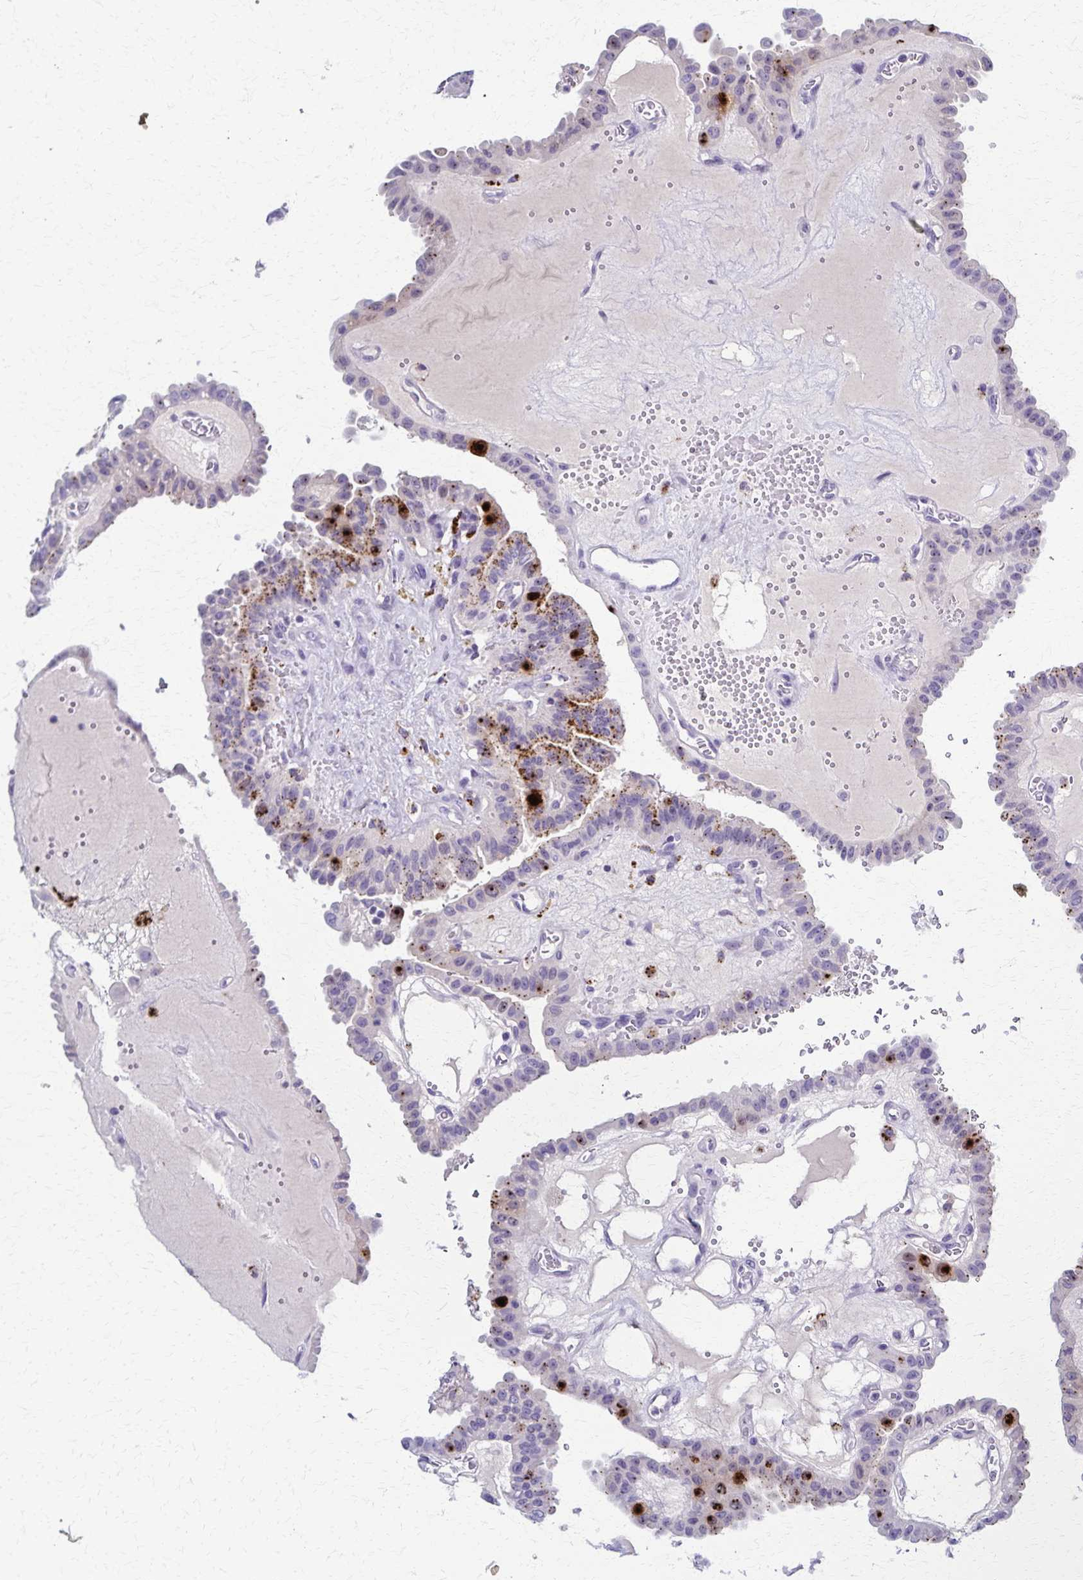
{"staining": {"intensity": "strong", "quantity": "<25%", "location": "cytoplasmic/membranous"}, "tissue": "thyroid cancer", "cell_type": "Tumor cells", "image_type": "cancer", "snomed": [{"axis": "morphology", "description": "Papillary adenocarcinoma, NOS"}, {"axis": "topography", "description": "Thyroid gland"}], "caption": "Thyroid papillary adenocarcinoma stained with a protein marker displays strong staining in tumor cells.", "gene": "TMEM60", "patient": {"sex": "male", "age": 87}}